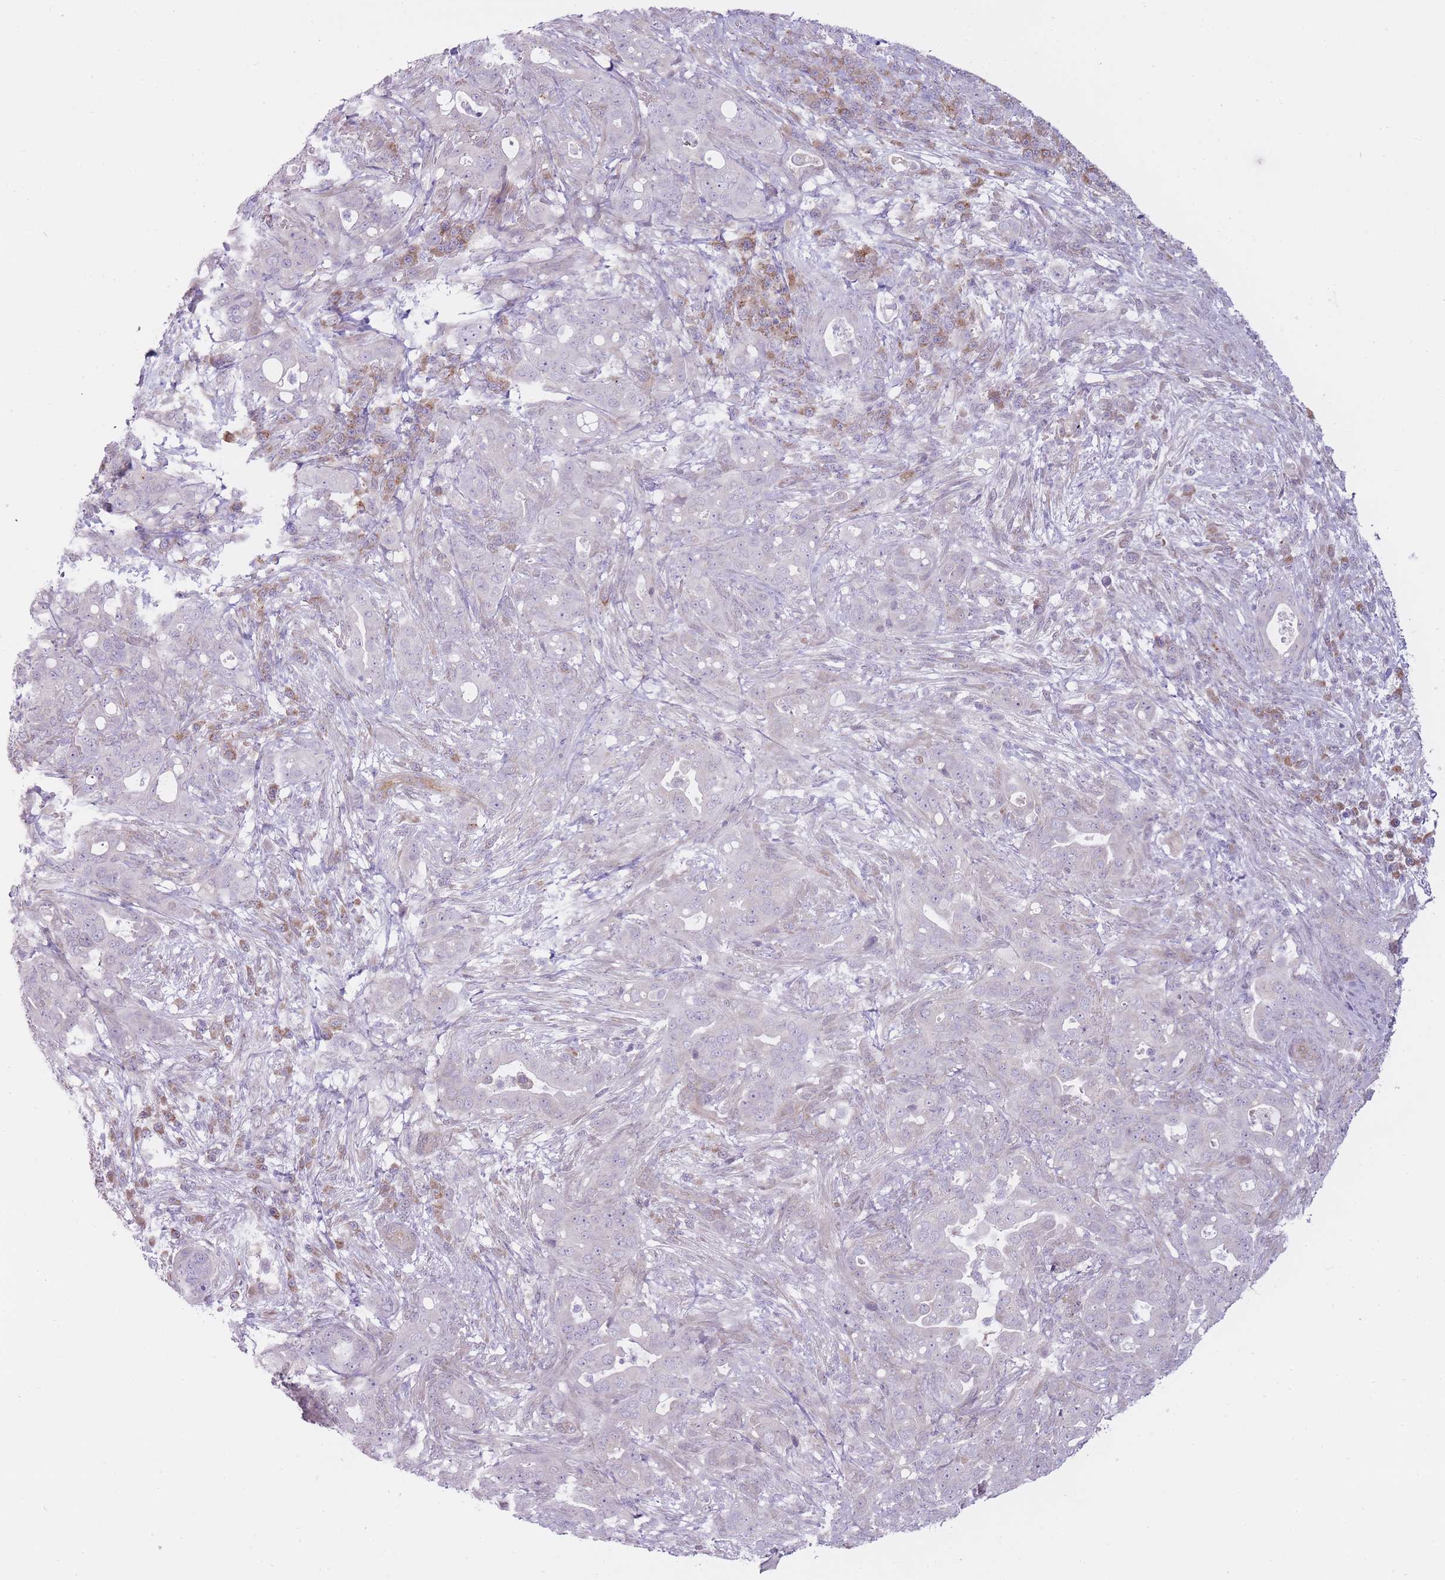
{"staining": {"intensity": "negative", "quantity": "none", "location": "none"}, "tissue": "pancreatic cancer", "cell_type": "Tumor cells", "image_type": "cancer", "snomed": [{"axis": "morphology", "description": "Normal tissue, NOS"}, {"axis": "morphology", "description": "Adenocarcinoma, NOS"}, {"axis": "topography", "description": "Lymph node"}, {"axis": "topography", "description": "Pancreas"}], "caption": "Tumor cells show no significant expression in pancreatic cancer.", "gene": "PGRMC2", "patient": {"sex": "female", "age": 67}}